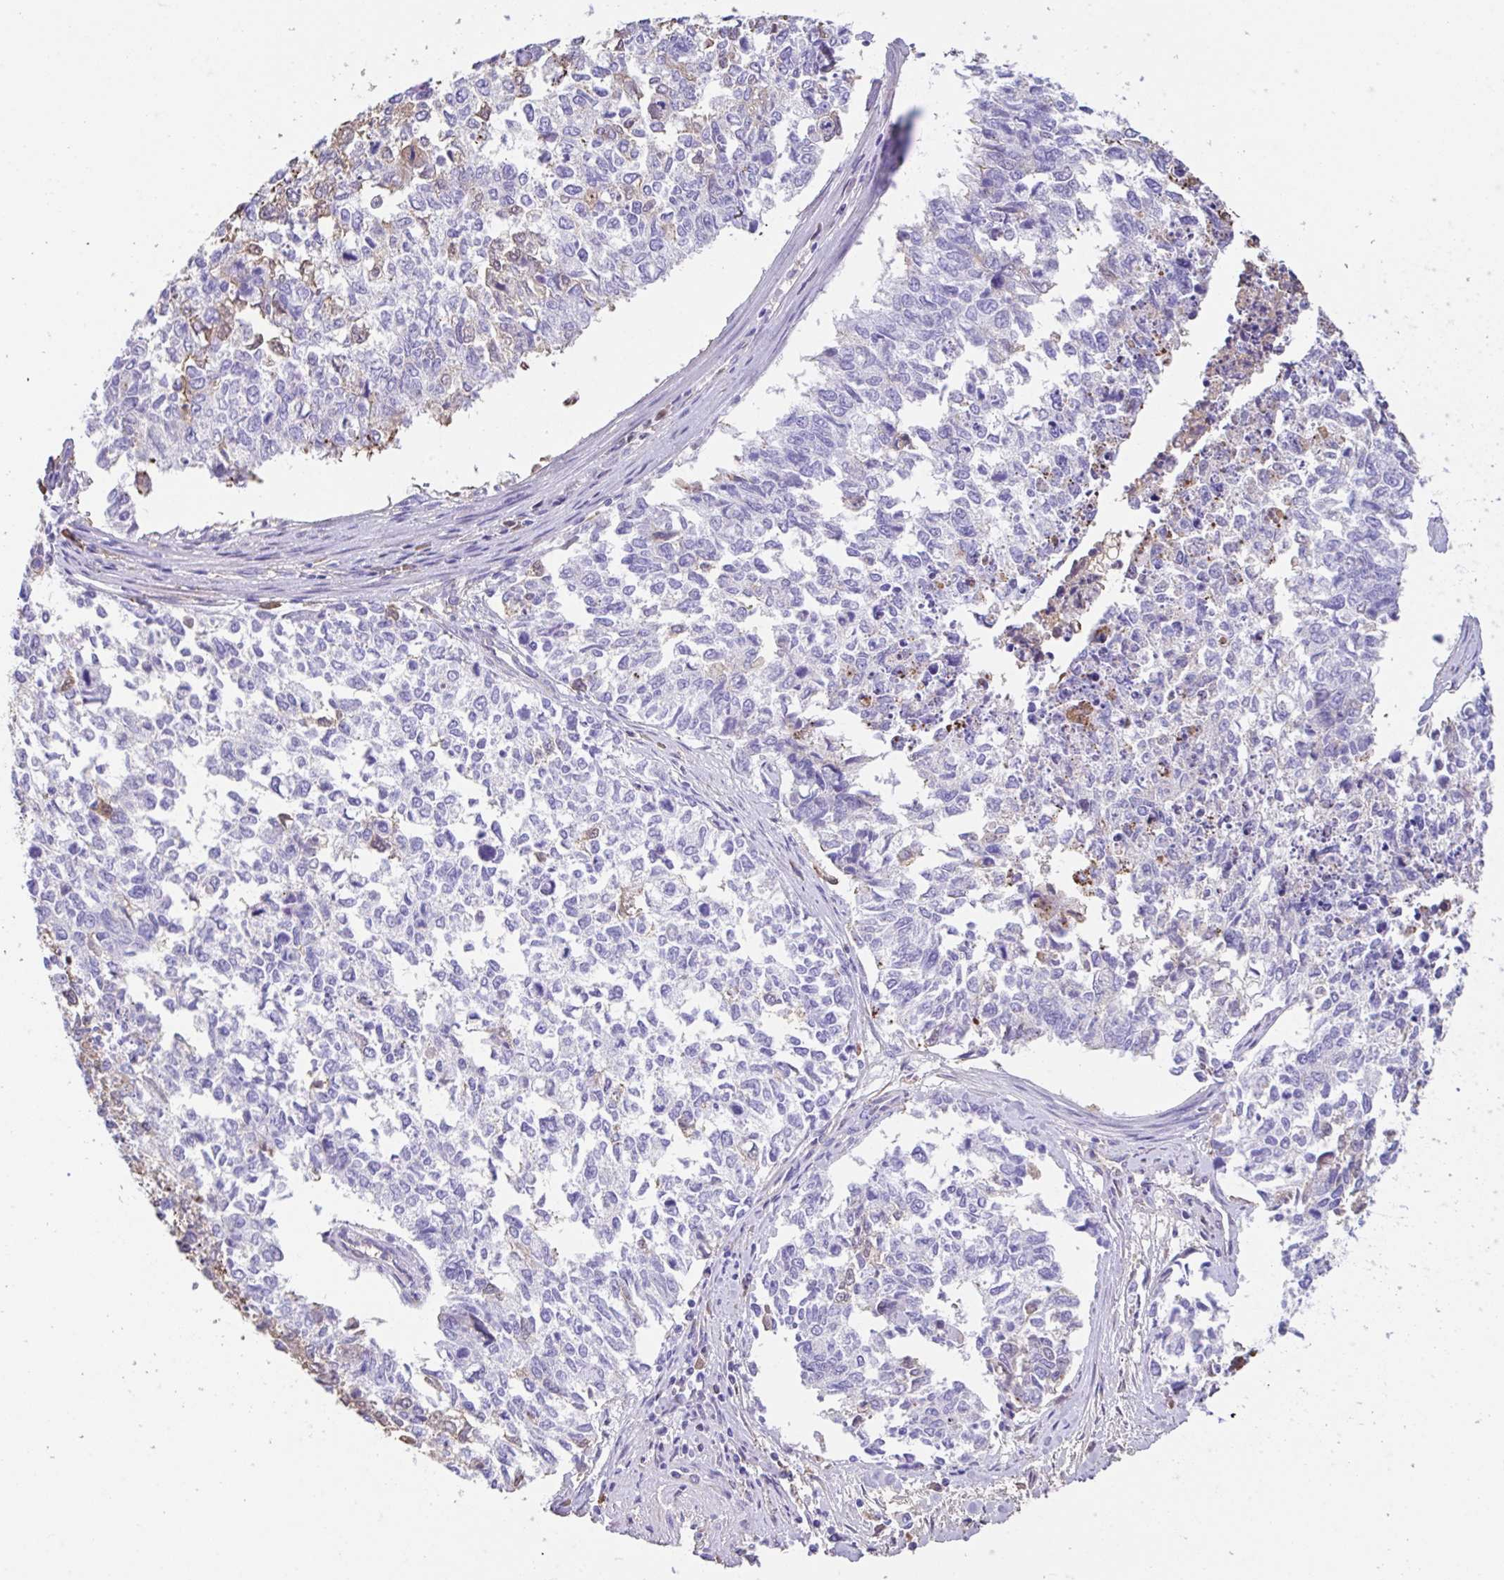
{"staining": {"intensity": "weak", "quantity": "<25%", "location": "cytoplasmic/membranous"}, "tissue": "cervical cancer", "cell_type": "Tumor cells", "image_type": "cancer", "snomed": [{"axis": "morphology", "description": "Adenocarcinoma, NOS"}, {"axis": "topography", "description": "Cervix"}], "caption": "This is a image of immunohistochemistry staining of cervical cancer, which shows no staining in tumor cells.", "gene": "HOXC12", "patient": {"sex": "female", "age": 63}}